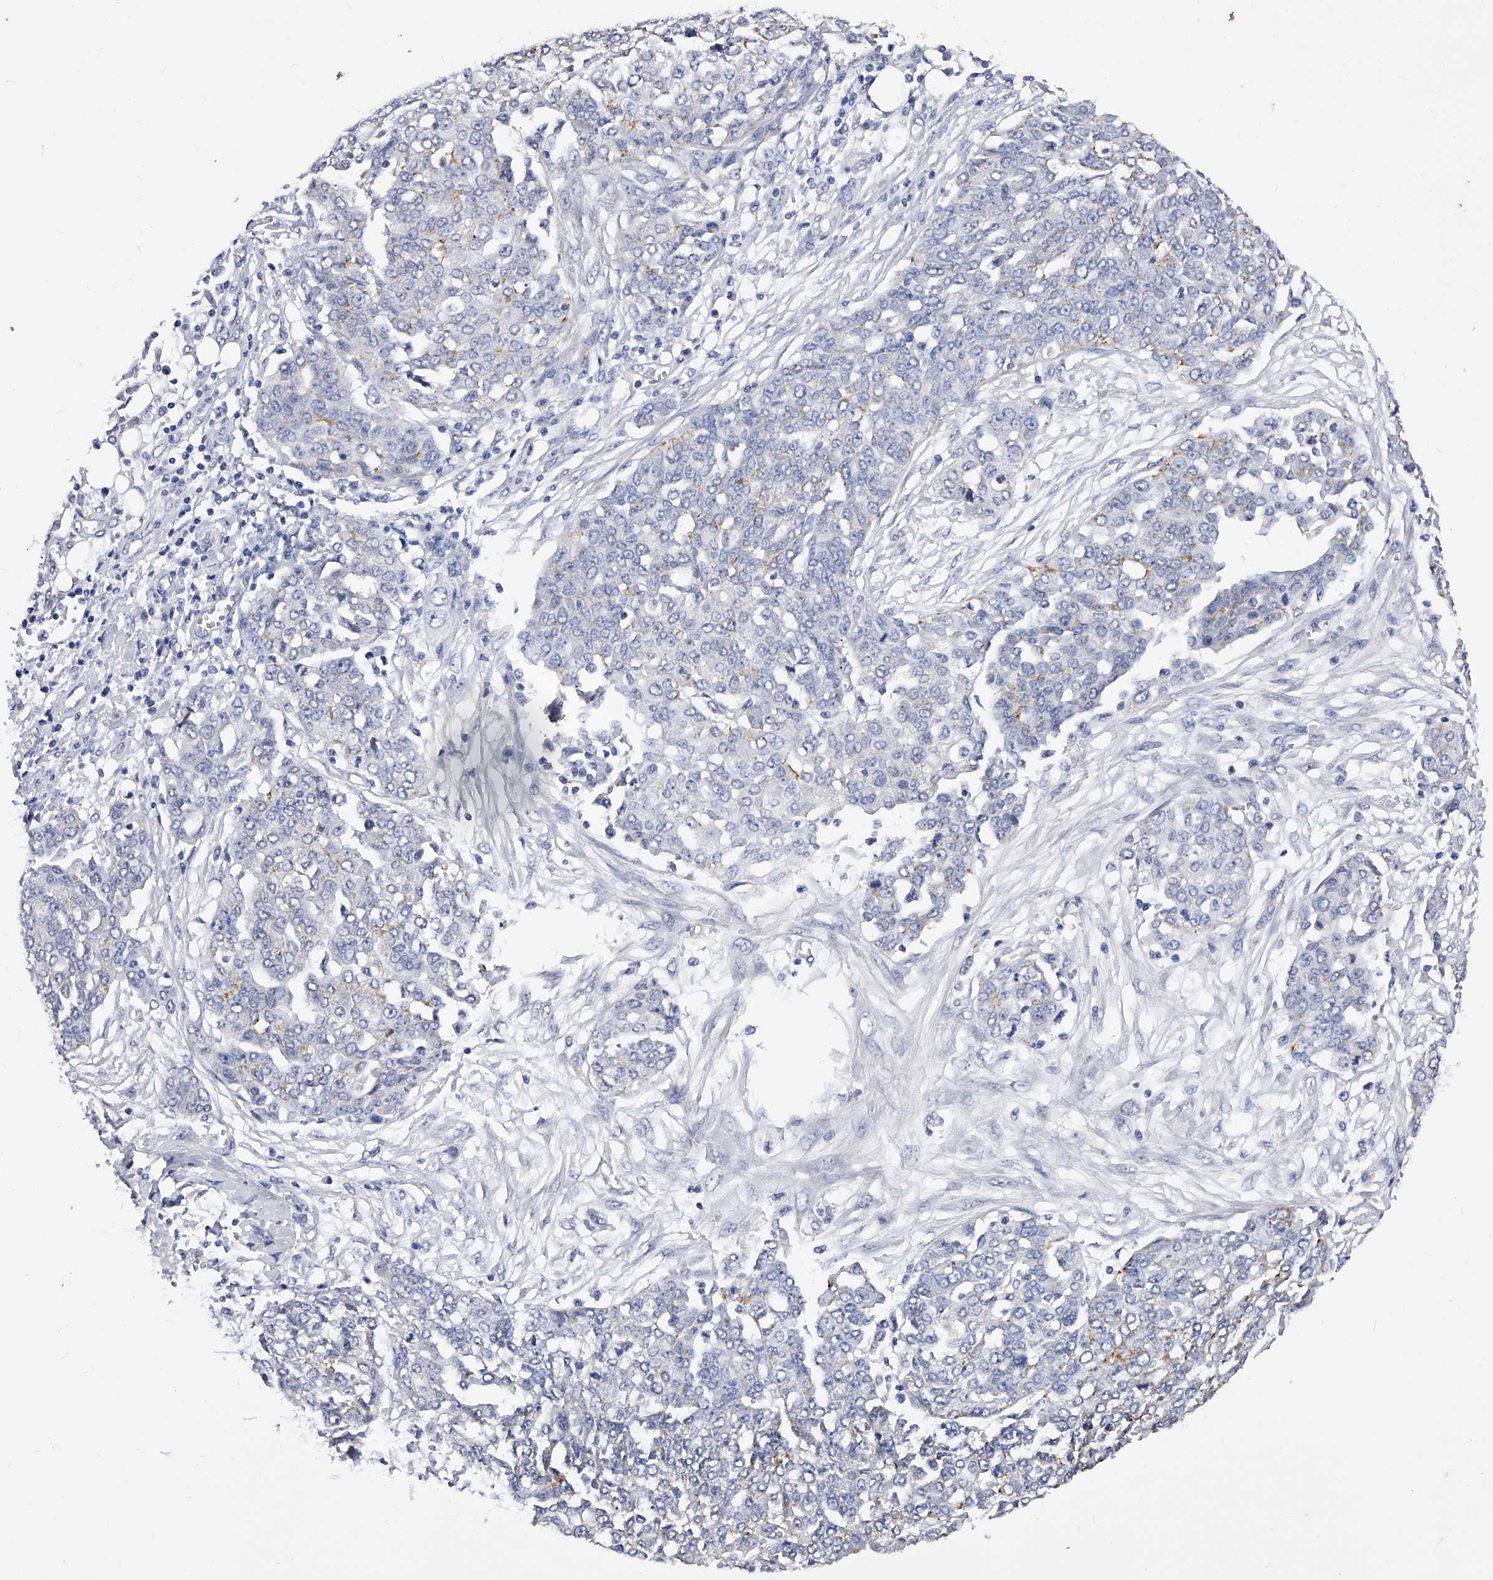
{"staining": {"intensity": "negative", "quantity": "none", "location": "none"}, "tissue": "ovarian cancer", "cell_type": "Tumor cells", "image_type": "cancer", "snomed": [{"axis": "morphology", "description": "Cystadenocarcinoma, serous, NOS"}, {"axis": "topography", "description": "Soft tissue"}, {"axis": "topography", "description": "Ovary"}], "caption": "Ovarian cancer stained for a protein using immunohistochemistry (IHC) demonstrates no expression tumor cells.", "gene": "ZNF529", "patient": {"sex": "female", "age": 57}}